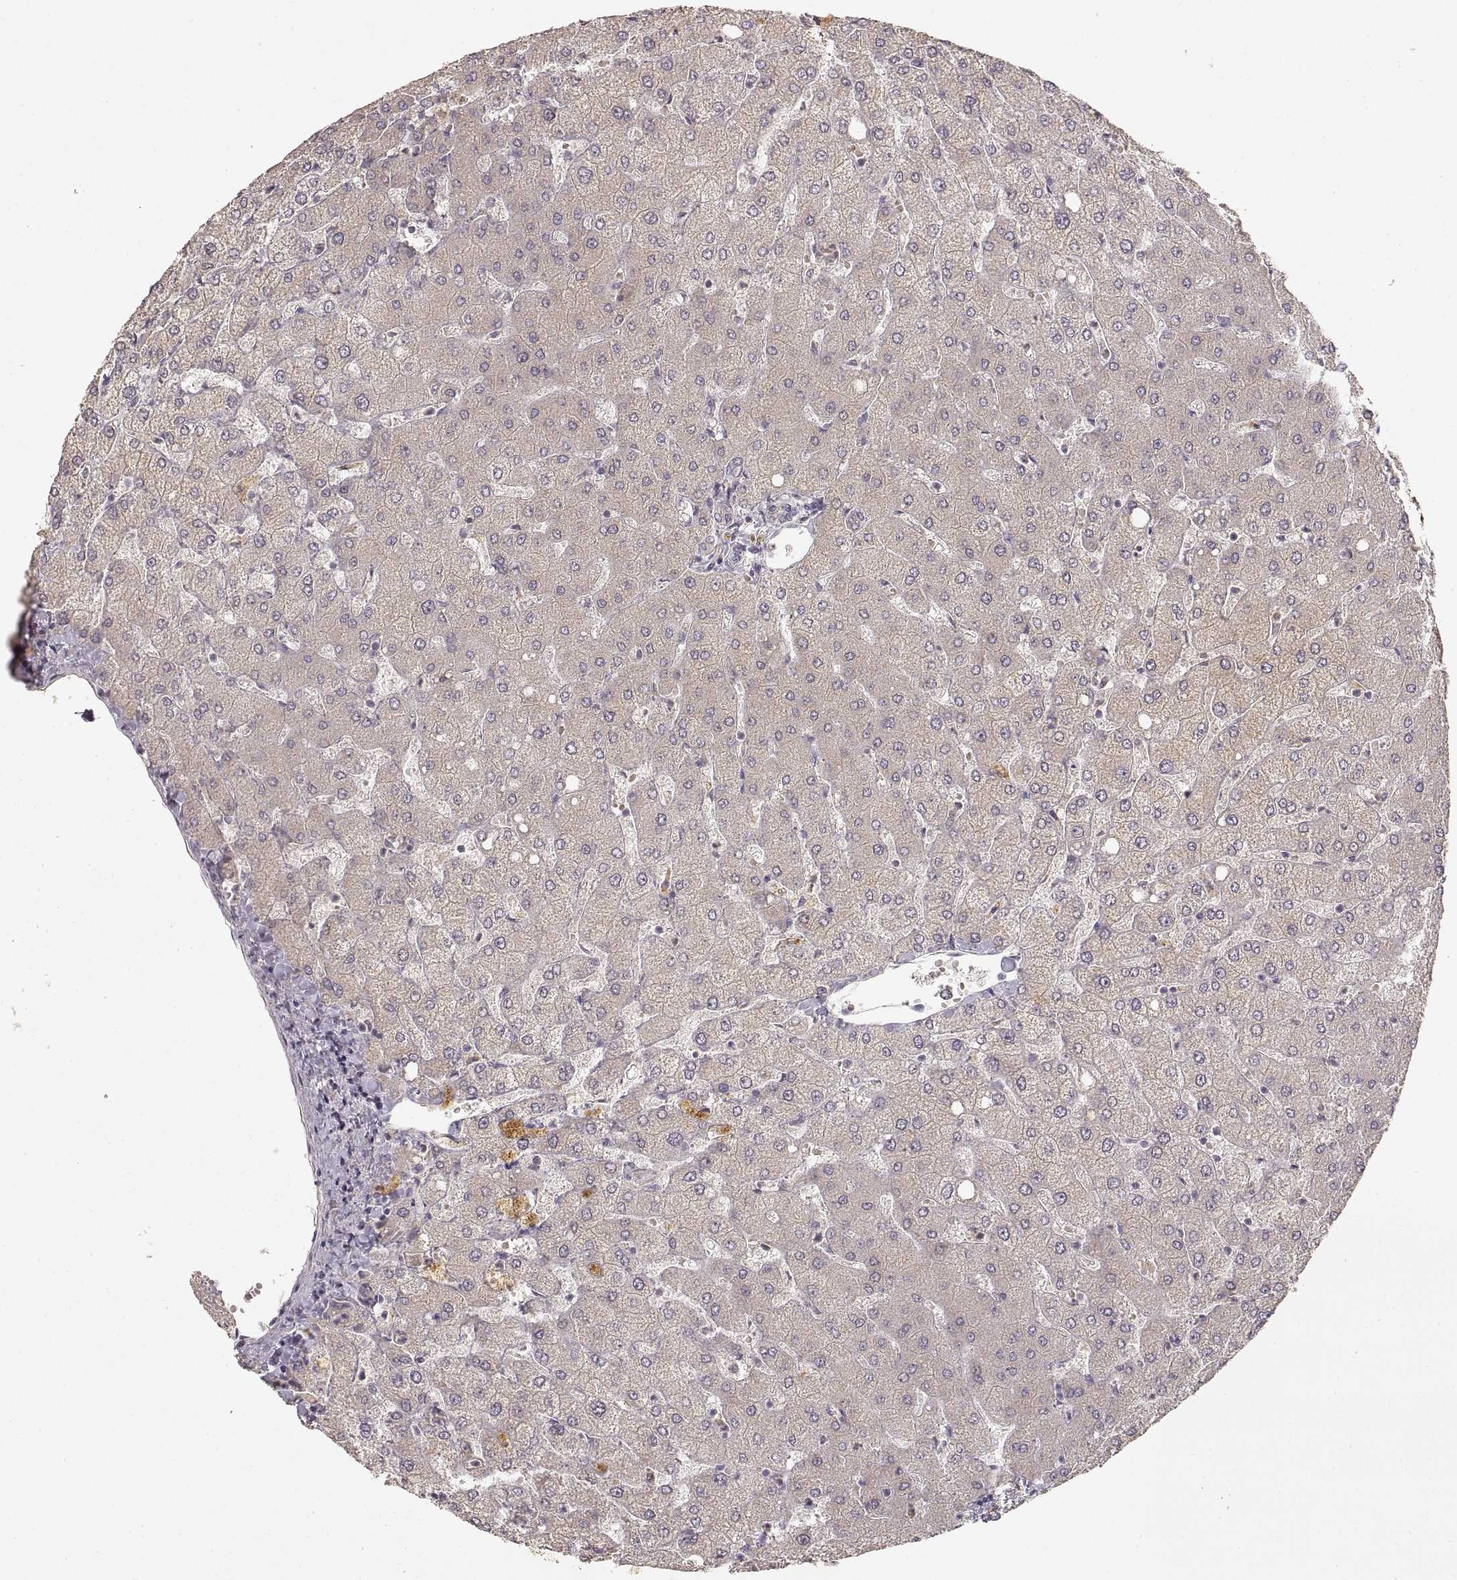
{"staining": {"intensity": "weak", "quantity": ">75%", "location": "cytoplasmic/membranous"}, "tissue": "liver", "cell_type": "Cholangiocytes", "image_type": "normal", "snomed": [{"axis": "morphology", "description": "Normal tissue, NOS"}, {"axis": "topography", "description": "Liver"}], "caption": "High-power microscopy captured an immunohistochemistry (IHC) photomicrograph of normal liver, revealing weak cytoplasmic/membranous expression in approximately >75% of cholangiocytes. (brown staining indicates protein expression, while blue staining denotes nuclei).", "gene": "LAMC2", "patient": {"sex": "female", "age": 54}}